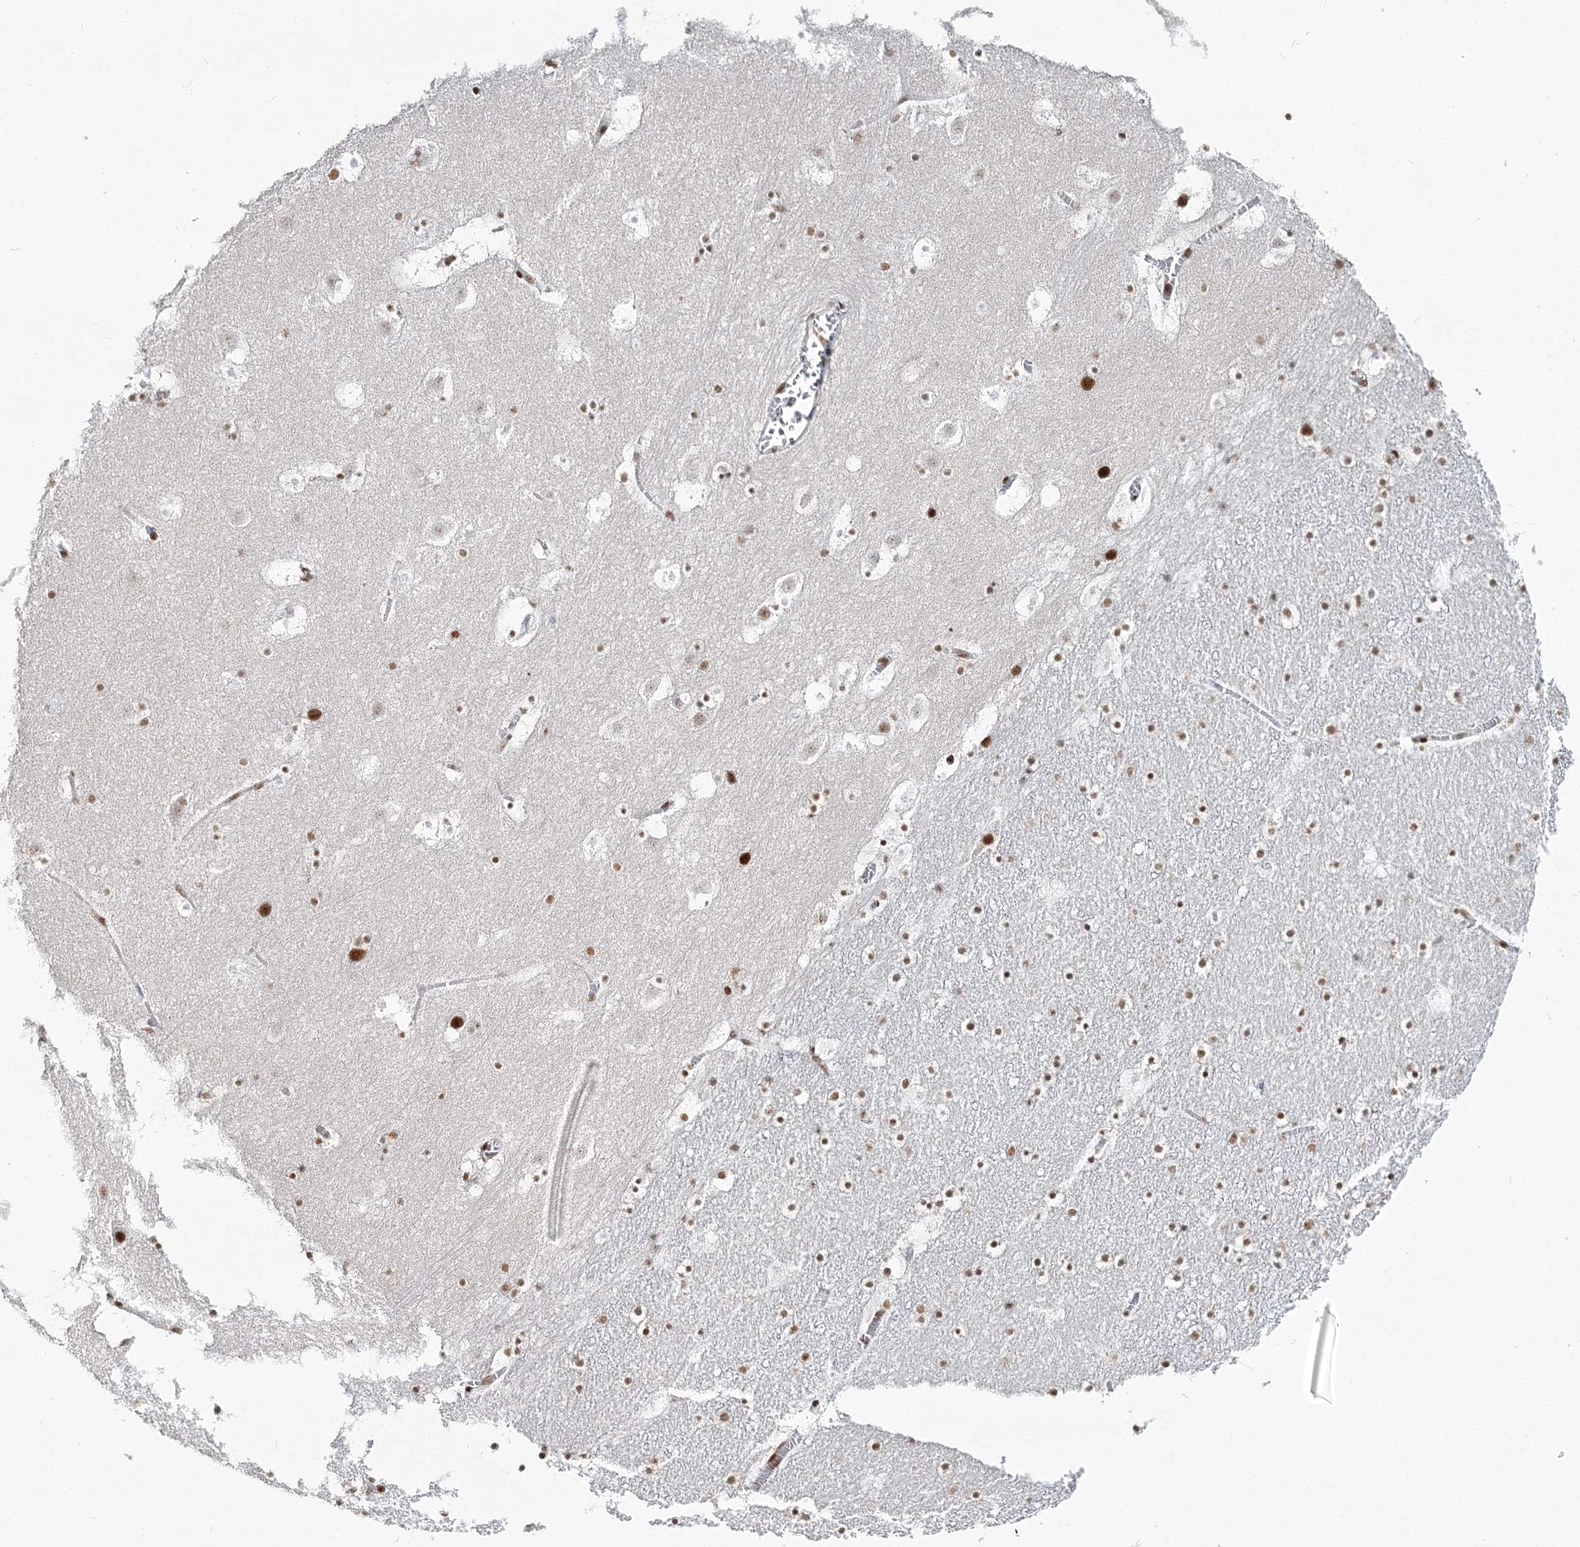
{"staining": {"intensity": "moderate", "quantity": ">75%", "location": "nuclear"}, "tissue": "caudate", "cell_type": "Glial cells", "image_type": "normal", "snomed": [{"axis": "morphology", "description": "Normal tissue, NOS"}, {"axis": "topography", "description": "Lateral ventricle wall"}], "caption": "Brown immunohistochemical staining in normal human caudate demonstrates moderate nuclear expression in approximately >75% of glial cells.", "gene": "ENSG00000290315", "patient": {"sex": "male", "age": 45}}